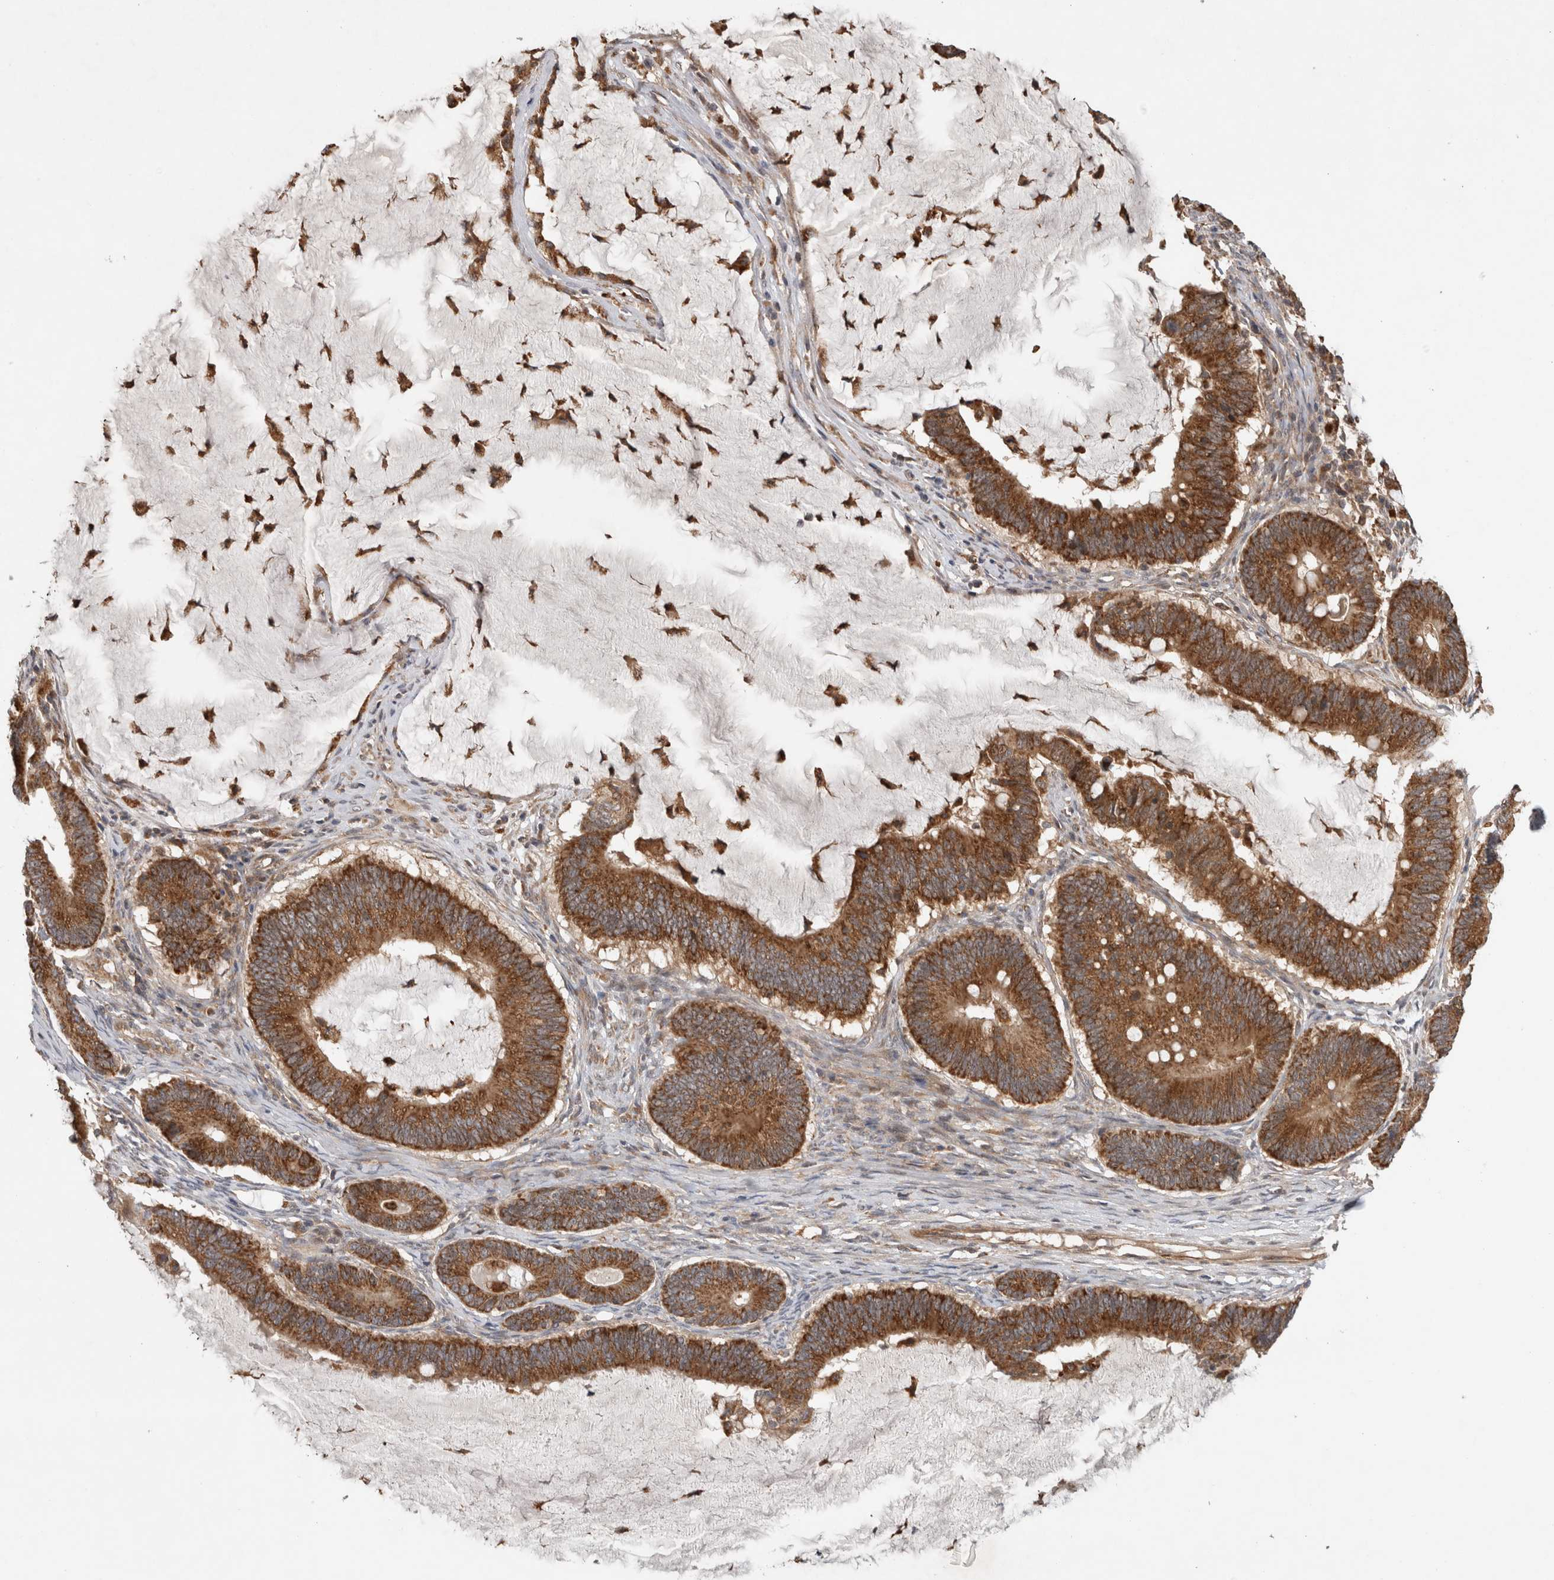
{"staining": {"intensity": "strong", "quantity": ">75%", "location": "cytoplasmic/membranous"}, "tissue": "ovarian cancer", "cell_type": "Tumor cells", "image_type": "cancer", "snomed": [{"axis": "morphology", "description": "Cystadenocarcinoma, mucinous, NOS"}, {"axis": "topography", "description": "Ovary"}], "caption": "Immunohistochemical staining of ovarian cancer (mucinous cystadenocarcinoma) demonstrates strong cytoplasmic/membranous protein positivity in about >75% of tumor cells.", "gene": "ADGRL3", "patient": {"sex": "female", "age": 61}}